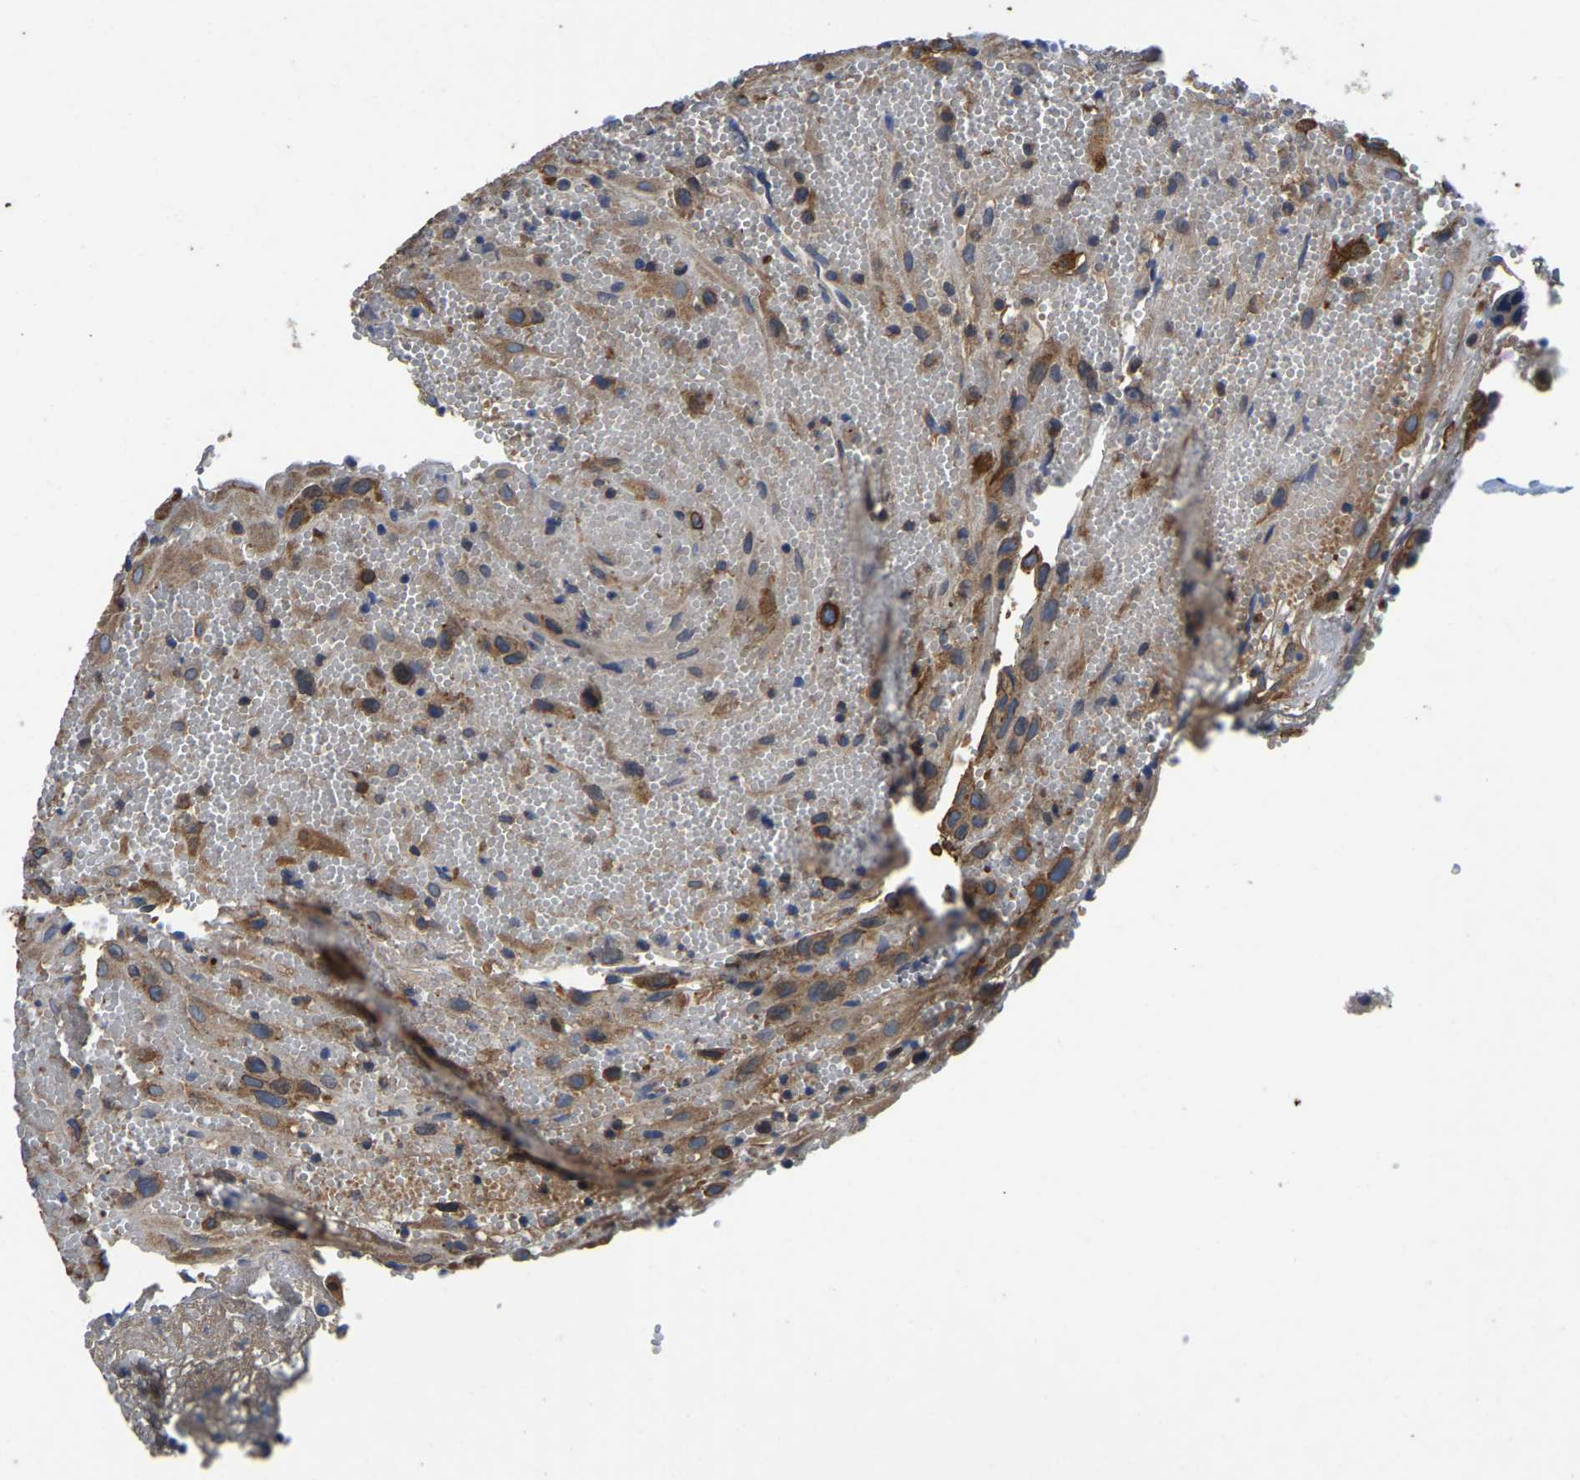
{"staining": {"intensity": "moderate", "quantity": ">75%", "location": "cytoplasmic/membranous"}, "tissue": "placenta", "cell_type": "Decidual cells", "image_type": "normal", "snomed": [{"axis": "morphology", "description": "Normal tissue, NOS"}, {"axis": "topography", "description": "Placenta"}], "caption": "IHC staining of unremarkable placenta, which reveals medium levels of moderate cytoplasmic/membranous positivity in about >75% of decidual cells indicating moderate cytoplasmic/membranous protein staining. The staining was performed using DAB (brown) for protein detection and nuclei were counterstained in hematoxylin (blue).", "gene": "STAT2", "patient": {"sex": "female", "age": 18}}